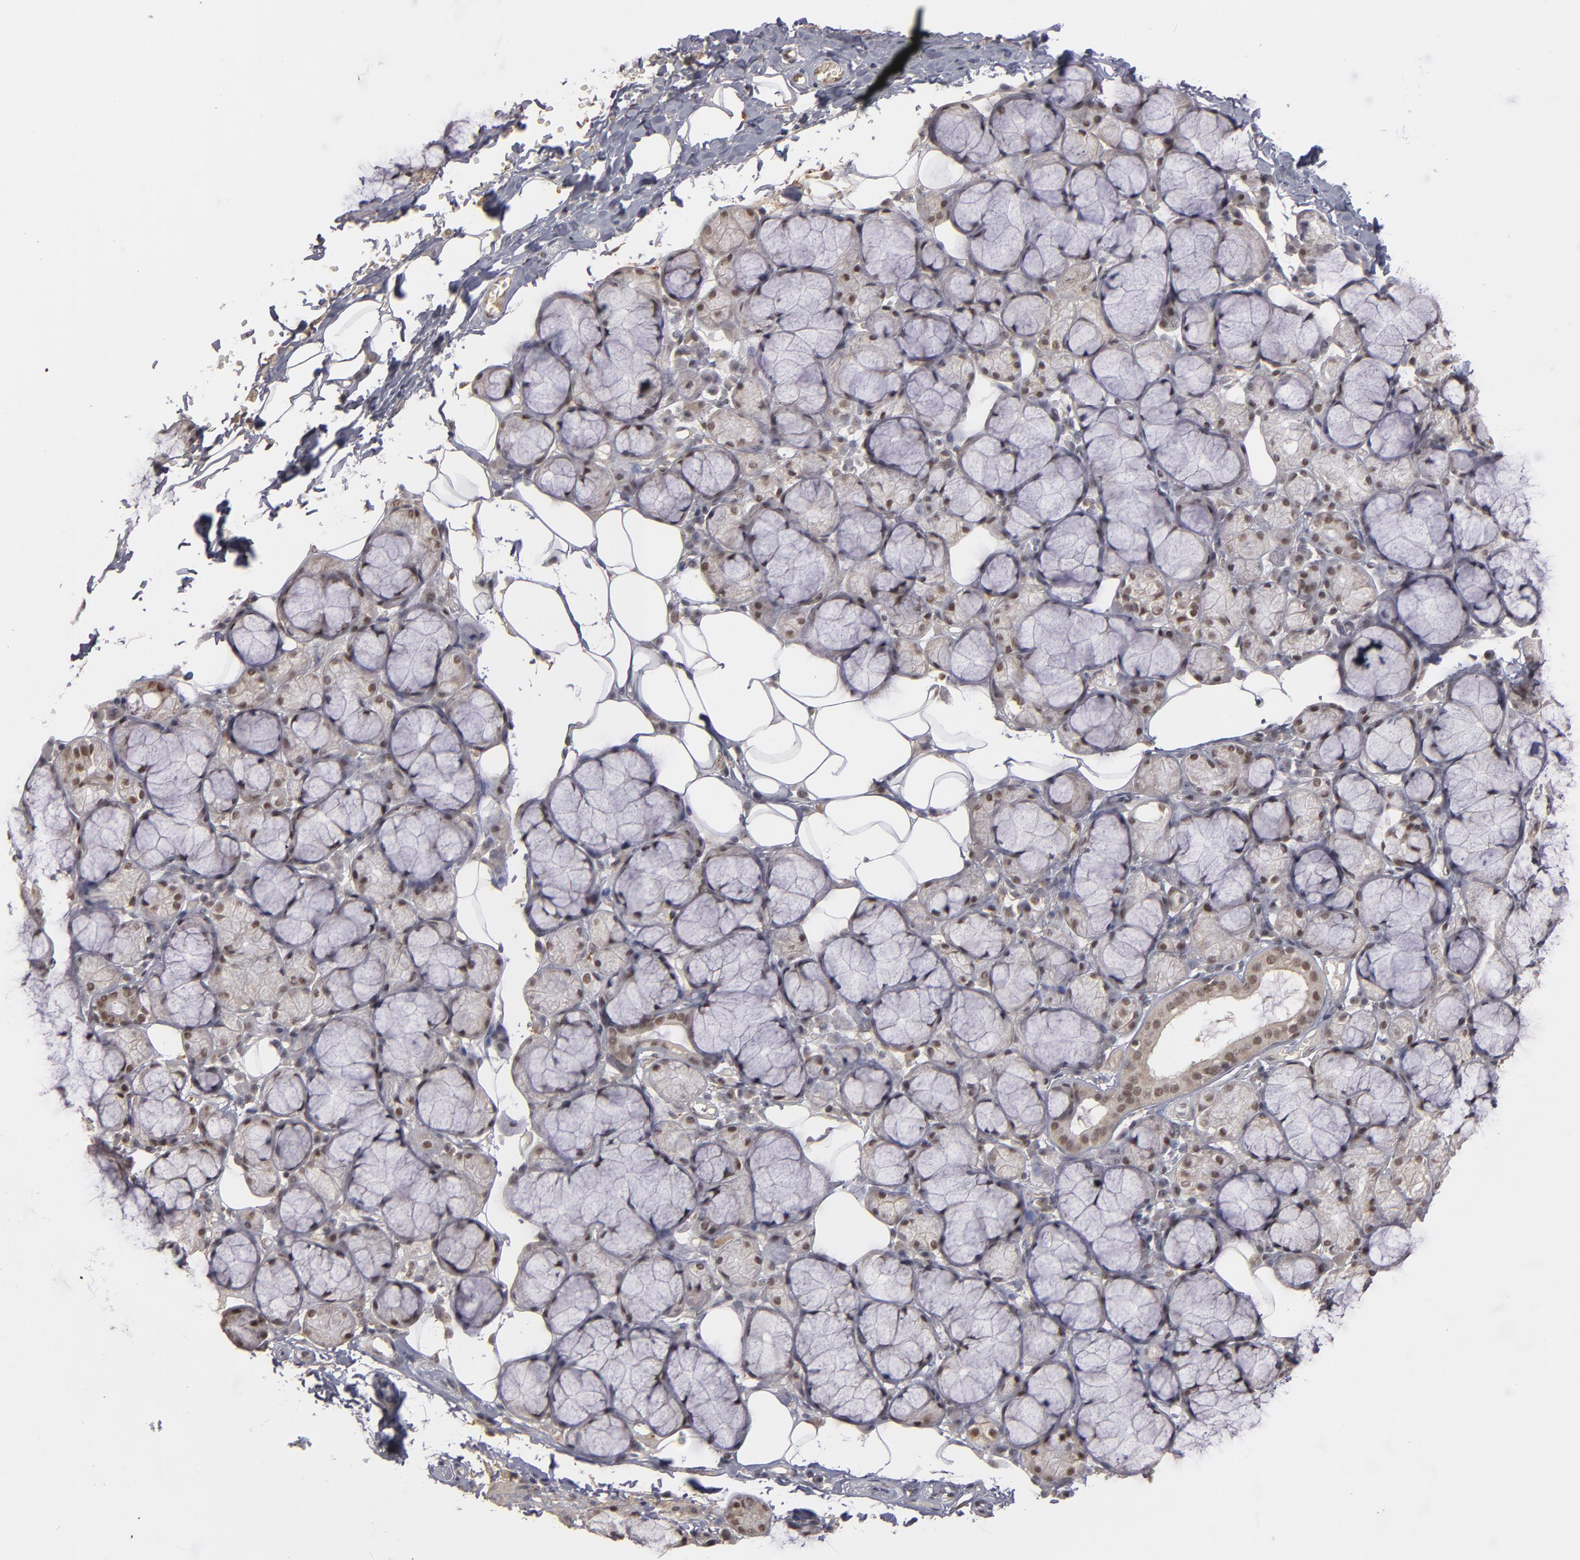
{"staining": {"intensity": "moderate", "quantity": ">75%", "location": "nuclear"}, "tissue": "salivary gland", "cell_type": "Glandular cells", "image_type": "normal", "snomed": [{"axis": "morphology", "description": "Normal tissue, NOS"}, {"axis": "topography", "description": "Skeletal muscle"}, {"axis": "topography", "description": "Oral tissue"}, {"axis": "topography", "description": "Salivary gland"}, {"axis": "topography", "description": "Peripheral nerve tissue"}], "caption": "A brown stain shows moderate nuclear expression of a protein in glandular cells of normal salivary gland. The protein is stained brown, and the nuclei are stained in blue (DAB (3,3'-diaminobenzidine) IHC with brightfield microscopy, high magnification).", "gene": "ZNF234", "patient": {"sex": "male", "age": 54}}